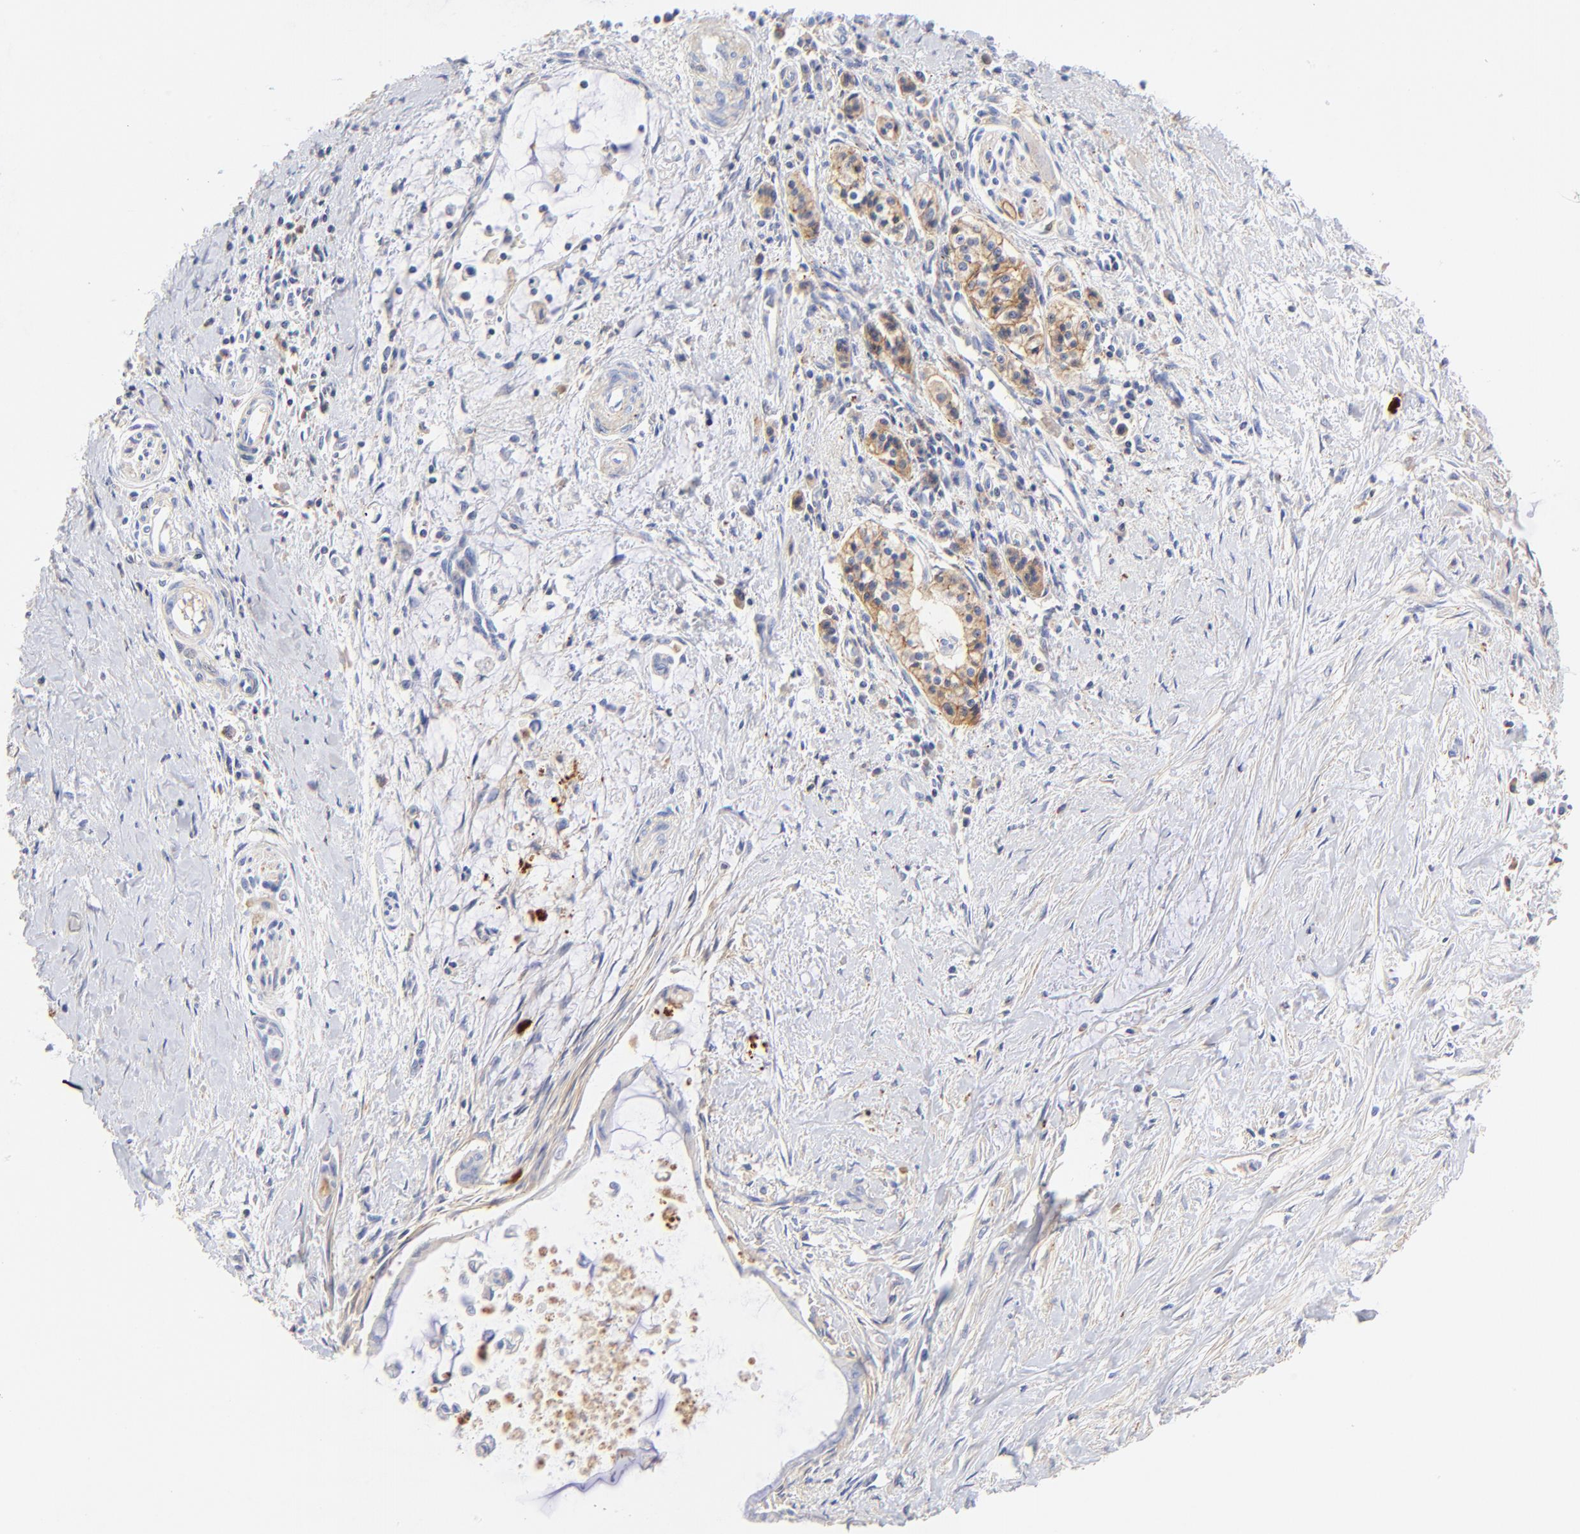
{"staining": {"intensity": "weak", "quantity": "<25%", "location": "cytoplasmic/membranous"}, "tissue": "pancreatic cancer", "cell_type": "Tumor cells", "image_type": "cancer", "snomed": [{"axis": "morphology", "description": "Adenocarcinoma, NOS"}, {"axis": "topography", "description": "Pancreas"}], "caption": "This photomicrograph is of pancreatic cancer (adenocarcinoma) stained with immunohistochemistry (IHC) to label a protein in brown with the nuclei are counter-stained blue. There is no expression in tumor cells.", "gene": "MDGA2", "patient": {"sex": "male", "age": 59}}